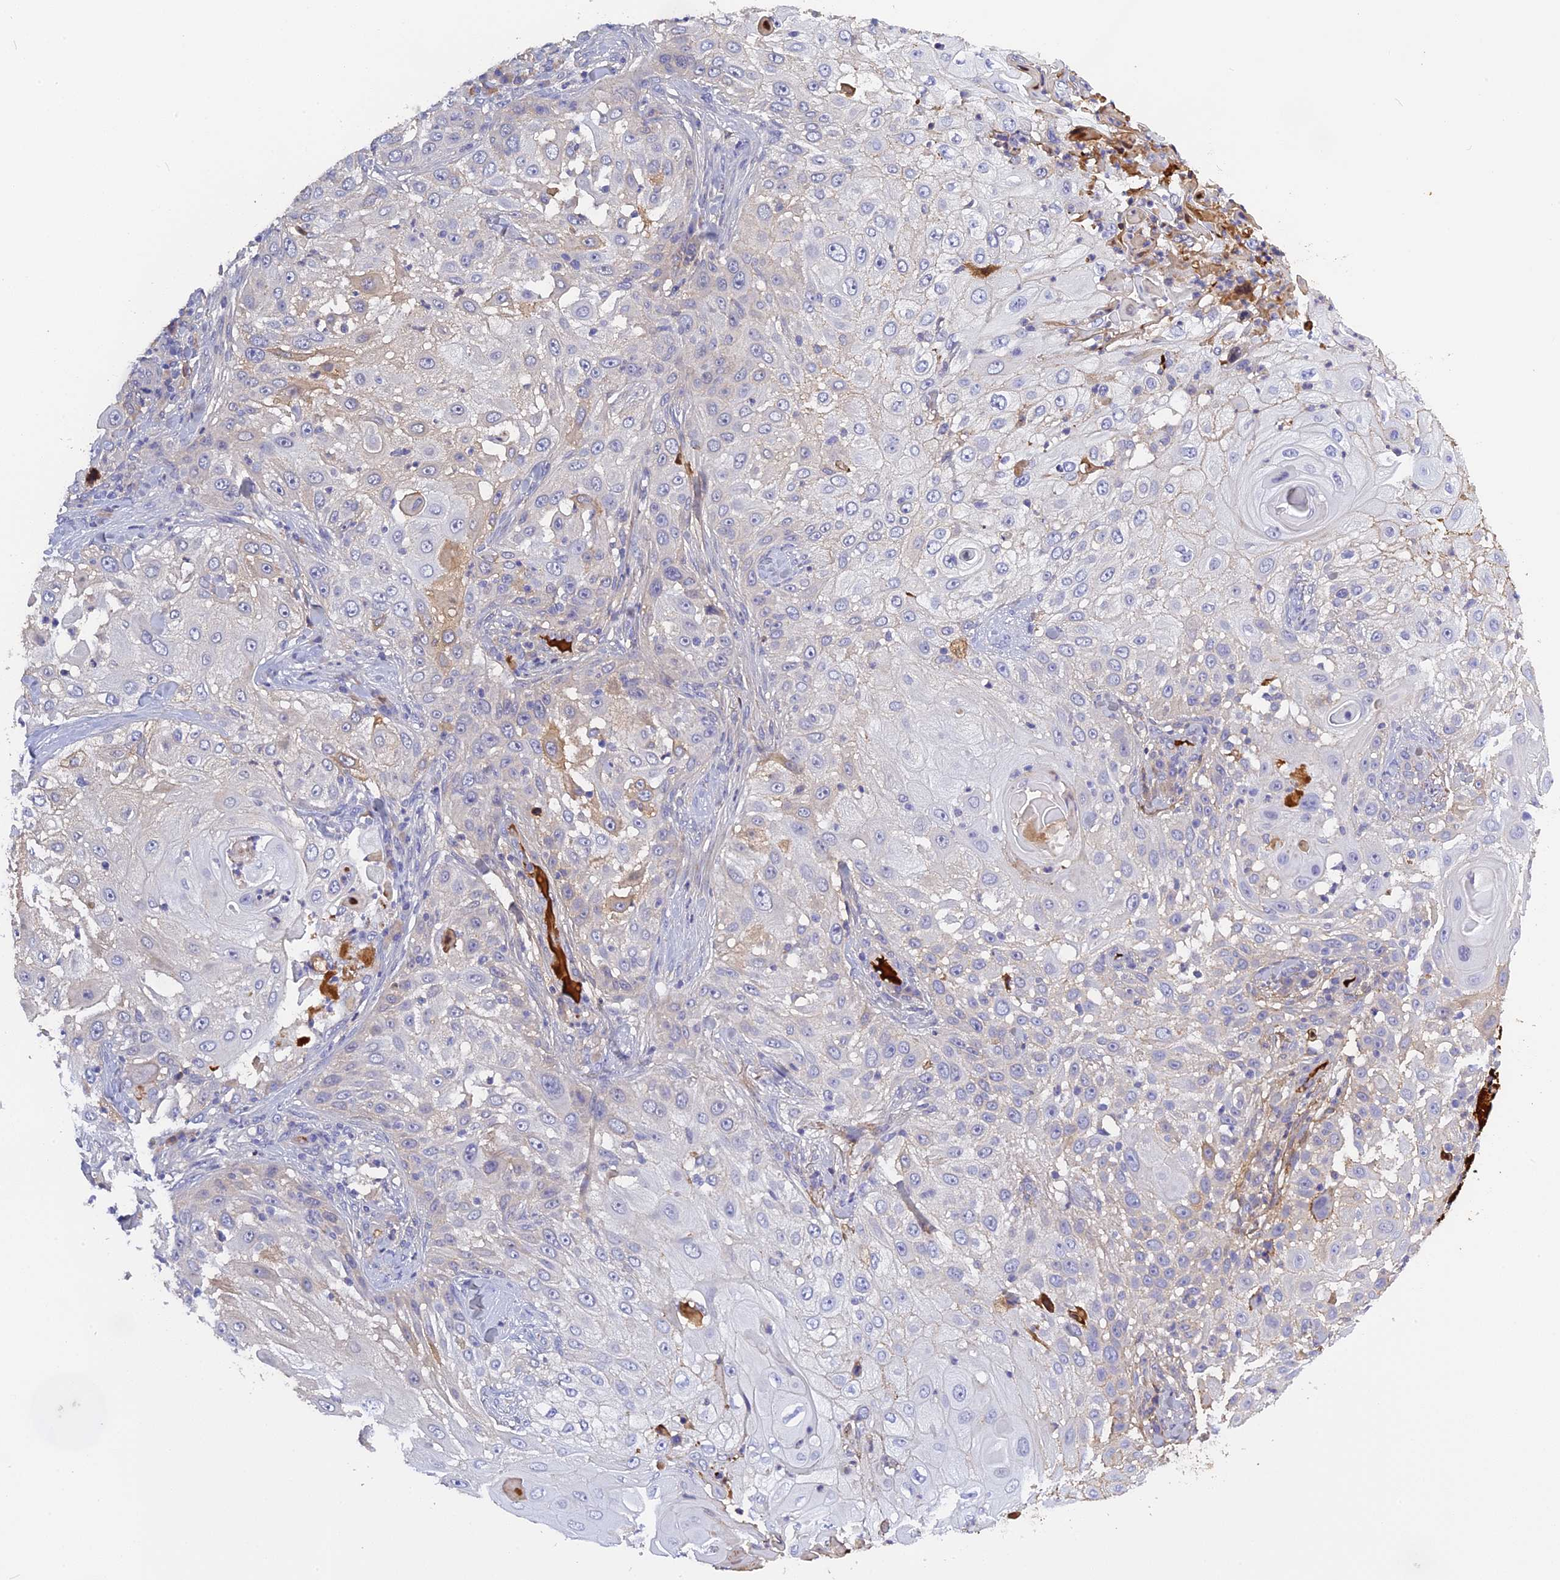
{"staining": {"intensity": "negative", "quantity": "none", "location": "none"}, "tissue": "skin cancer", "cell_type": "Tumor cells", "image_type": "cancer", "snomed": [{"axis": "morphology", "description": "Squamous cell carcinoma, NOS"}, {"axis": "topography", "description": "Skin"}], "caption": "Tumor cells are negative for protein expression in human skin squamous cell carcinoma.", "gene": "PZP", "patient": {"sex": "female", "age": 44}}